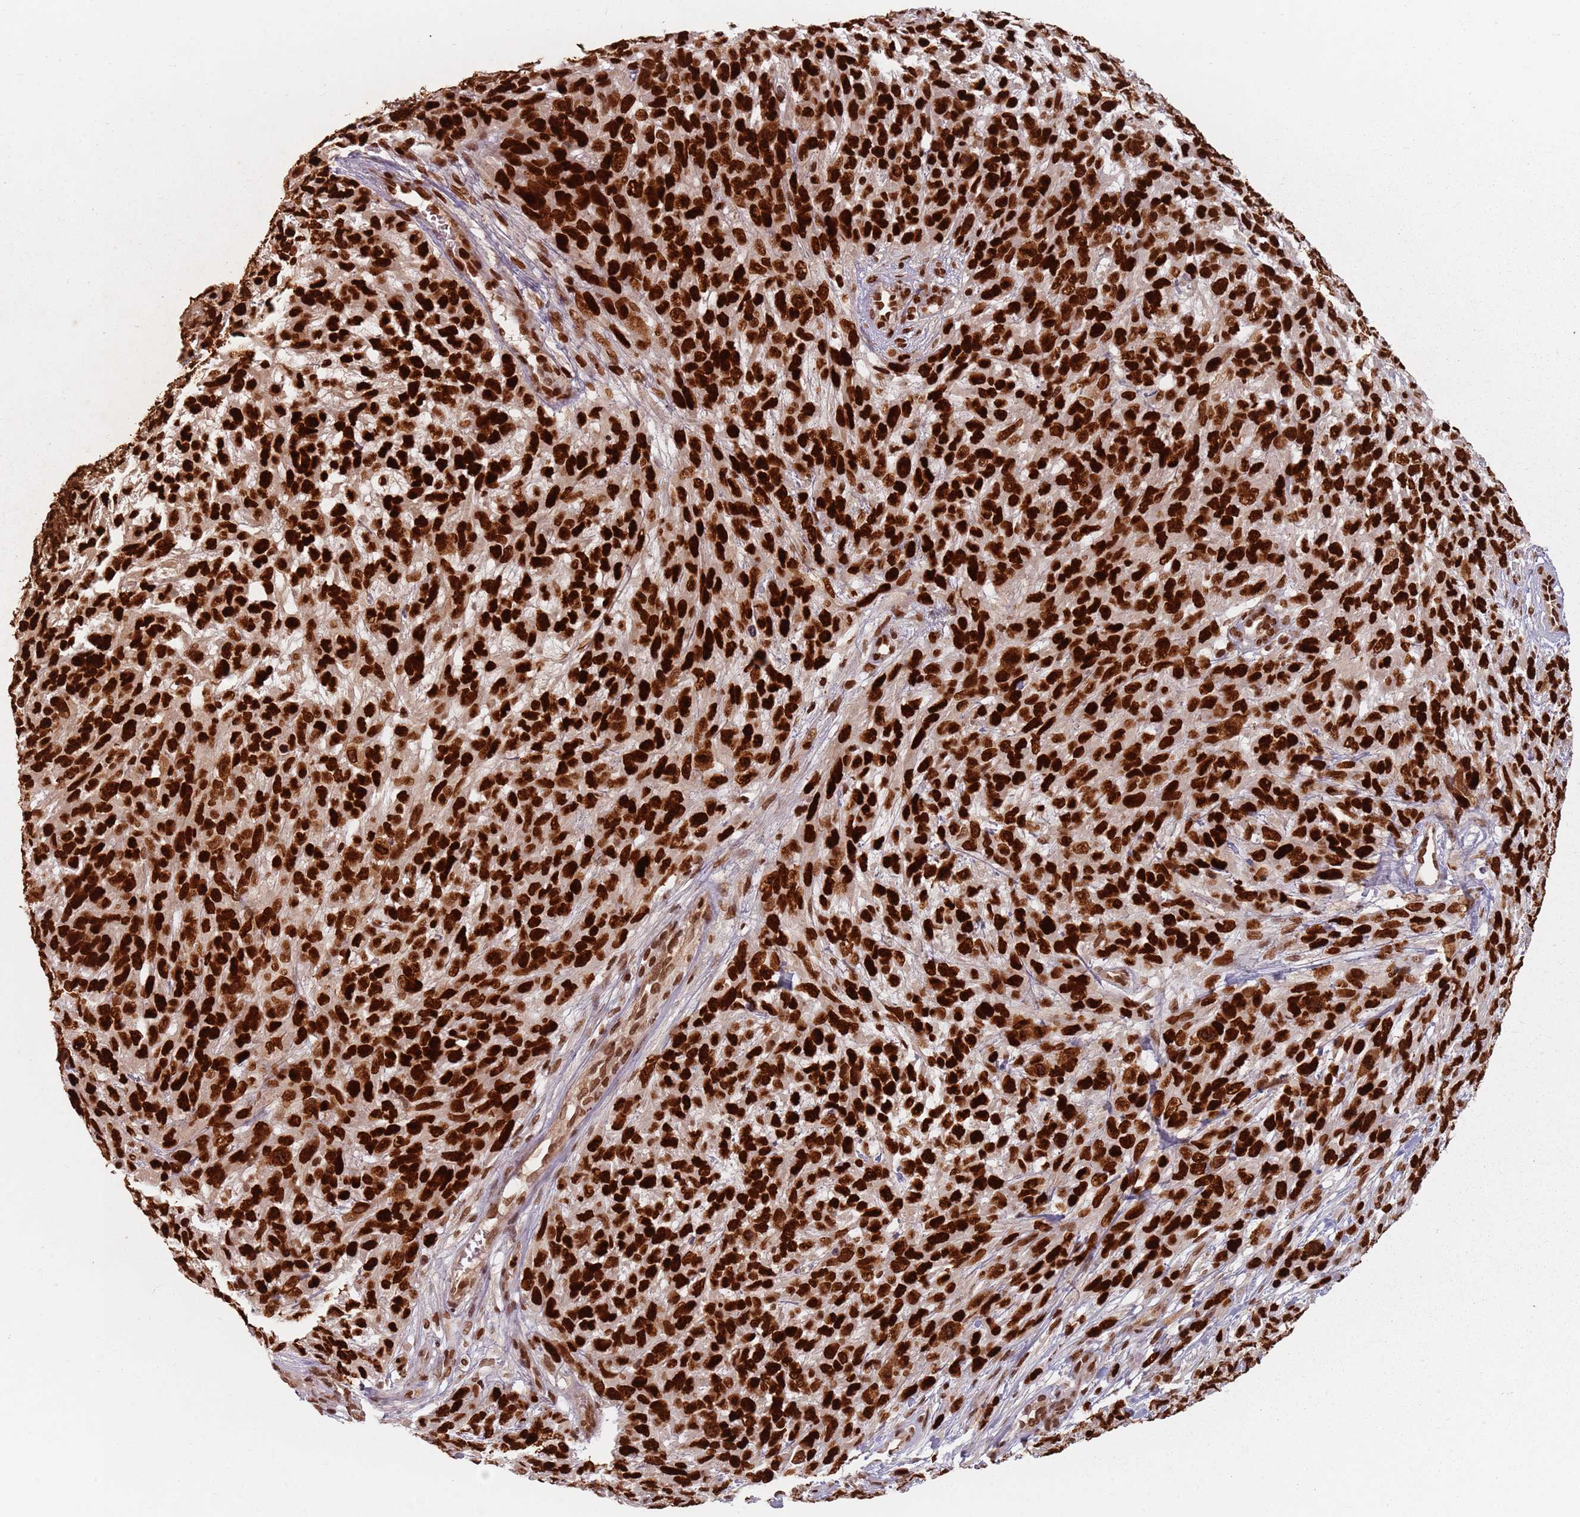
{"staining": {"intensity": "strong", "quantity": ">75%", "location": "nuclear"}, "tissue": "melanoma", "cell_type": "Tumor cells", "image_type": "cancer", "snomed": [{"axis": "morphology", "description": "Normal morphology"}, {"axis": "morphology", "description": "Malignant melanoma, NOS"}, {"axis": "topography", "description": "Skin"}], "caption": "A photomicrograph of melanoma stained for a protein shows strong nuclear brown staining in tumor cells.", "gene": "NUP50", "patient": {"sex": "female", "age": 72}}